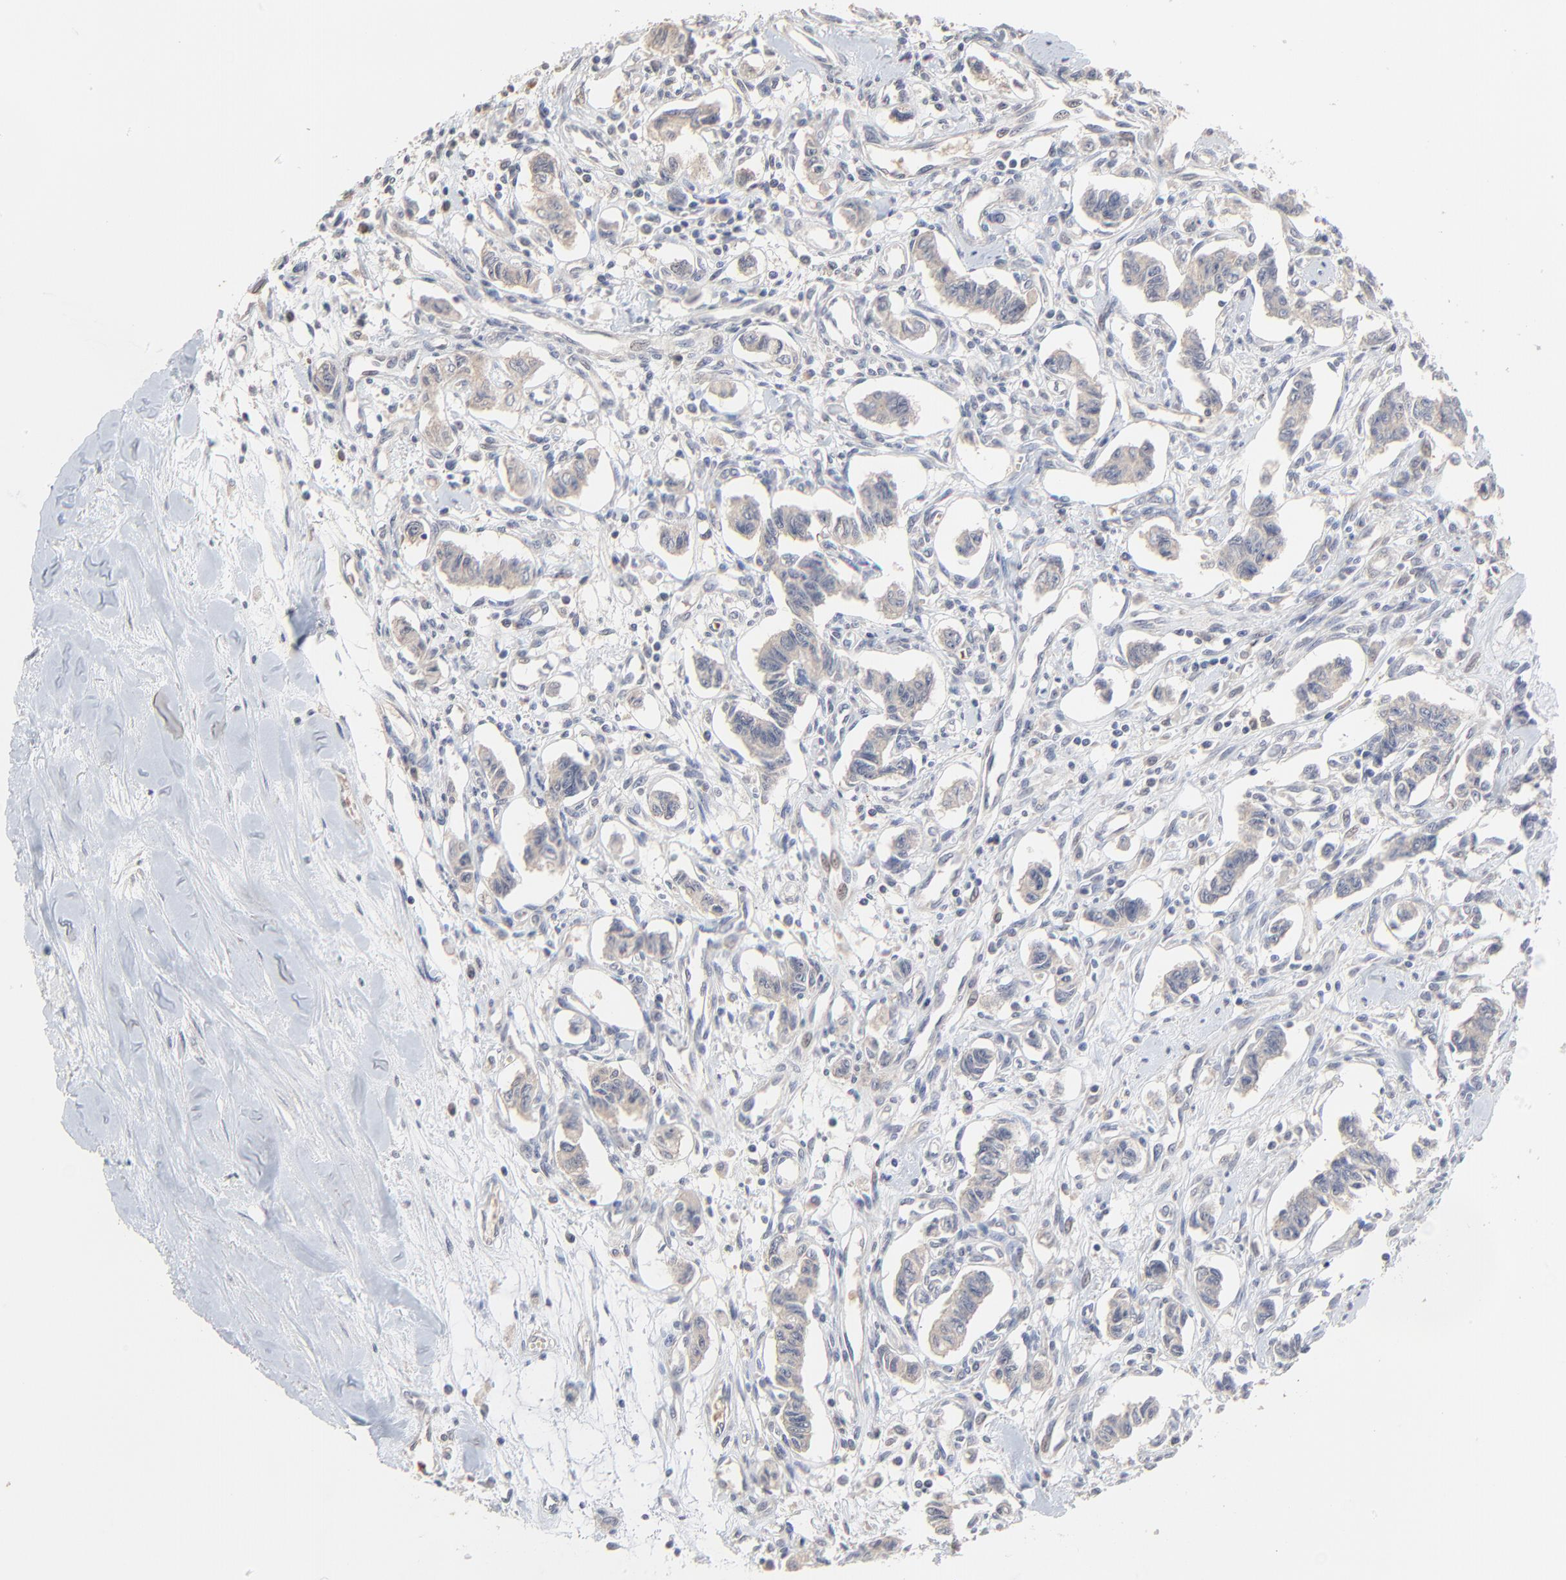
{"staining": {"intensity": "weak", "quantity": ">75%", "location": "cytoplasmic/membranous"}, "tissue": "renal cancer", "cell_type": "Tumor cells", "image_type": "cancer", "snomed": [{"axis": "morphology", "description": "Carcinoid, malignant, NOS"}, {"axis": "topography", "description": "Kidney"}], "caption": "The histopathology image demonstrates a brown stain indicating the presence of a protein in the cytoplasmic/membranous of tumor cells in renal cancer. The staining was performed using DAB (3,3'-diaminobenzidine) to visualize the protein expression in brown, while the nuclei were stained in blue with hematoxylin (Magnification: 20x).", "gene": "FANCB", "patient": {"sex": "female", "age": 41}}